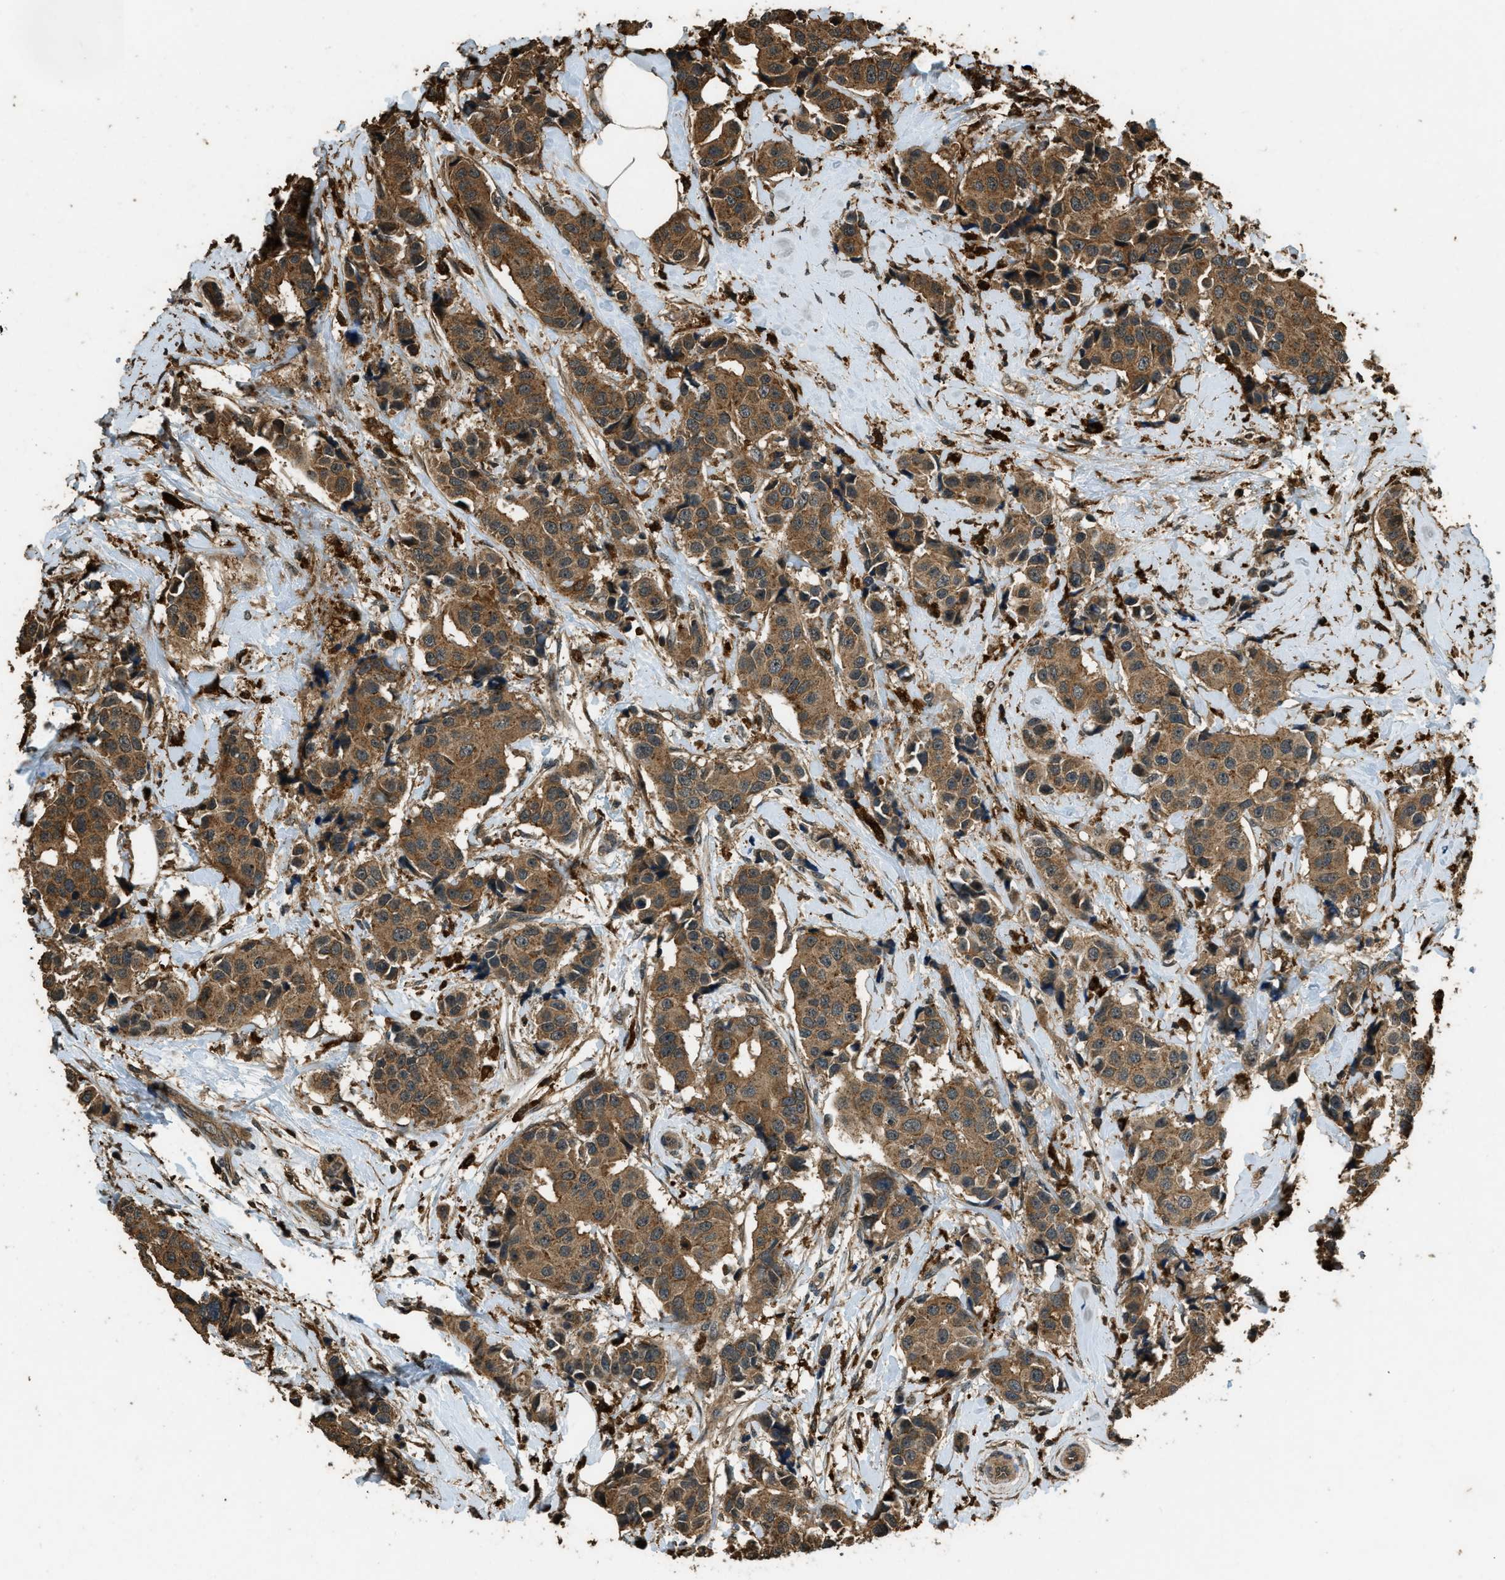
{"staining": {"intensity": "moderate", "quantity": ">75%", "location": "cytoplasmic/membranous"}, "tissue": "breast cancer", "cell_type": "Tumor cells", "image_type": "cancer", "snomed": [{"axis": "morphology", "description": "Normal tissue, NOS"}, {"axis": "morphology", "description": "Duct carcinoma"}, {"axis": "topography", "description": "Breast"}], "caption": "Immunohistochemistry of breast cancer demonstrates medium levels of moderate cytoplasmic/membranous positivity in approximately >75% of tumor cells. (IHC, brightfield microscopy, high magnification).", "gene": "RAP2A", "patient": {"sex": "female", "age": 39}}